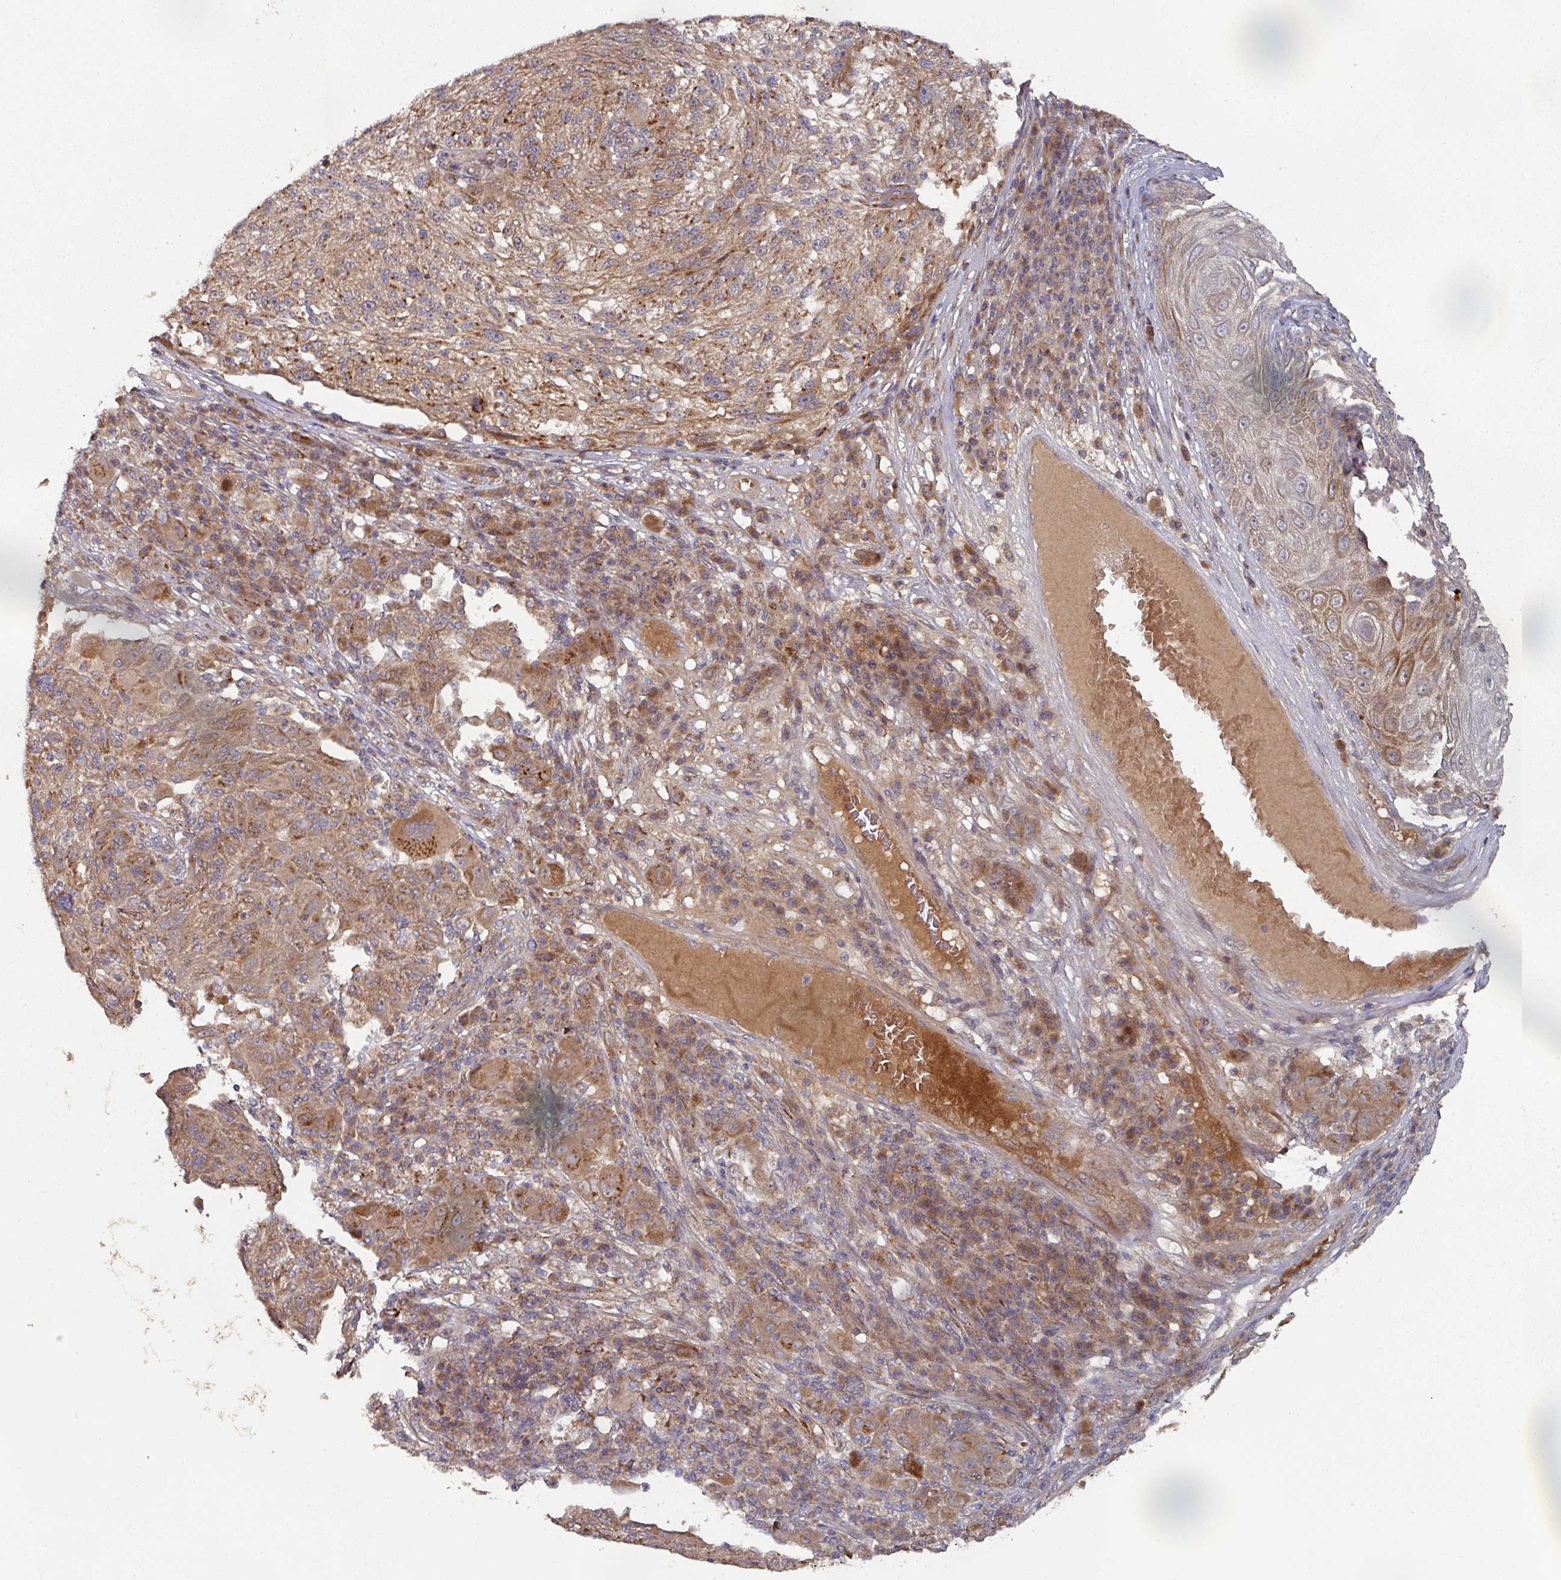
{"staining": {"intensity": "moderate", "quantity": ">75%", "location": "cytoplasmic/membranous"}, "tissue": "melanoma", "cell_type": "Tumor cells", "image_type": "cancer", "snomed": [{"axis": "morphology", "description": "Malignant melanoma, NOS"}, {"axis": "topography", "description": "Skin"}], "caption": "Protein analysis of malignant melanoma tissue displays moderate cytoplasmic/membranous staining in about >75% of tumor cells.", "gene": "DNAJC7", "patient": {"sex": "male", "age": 53}}